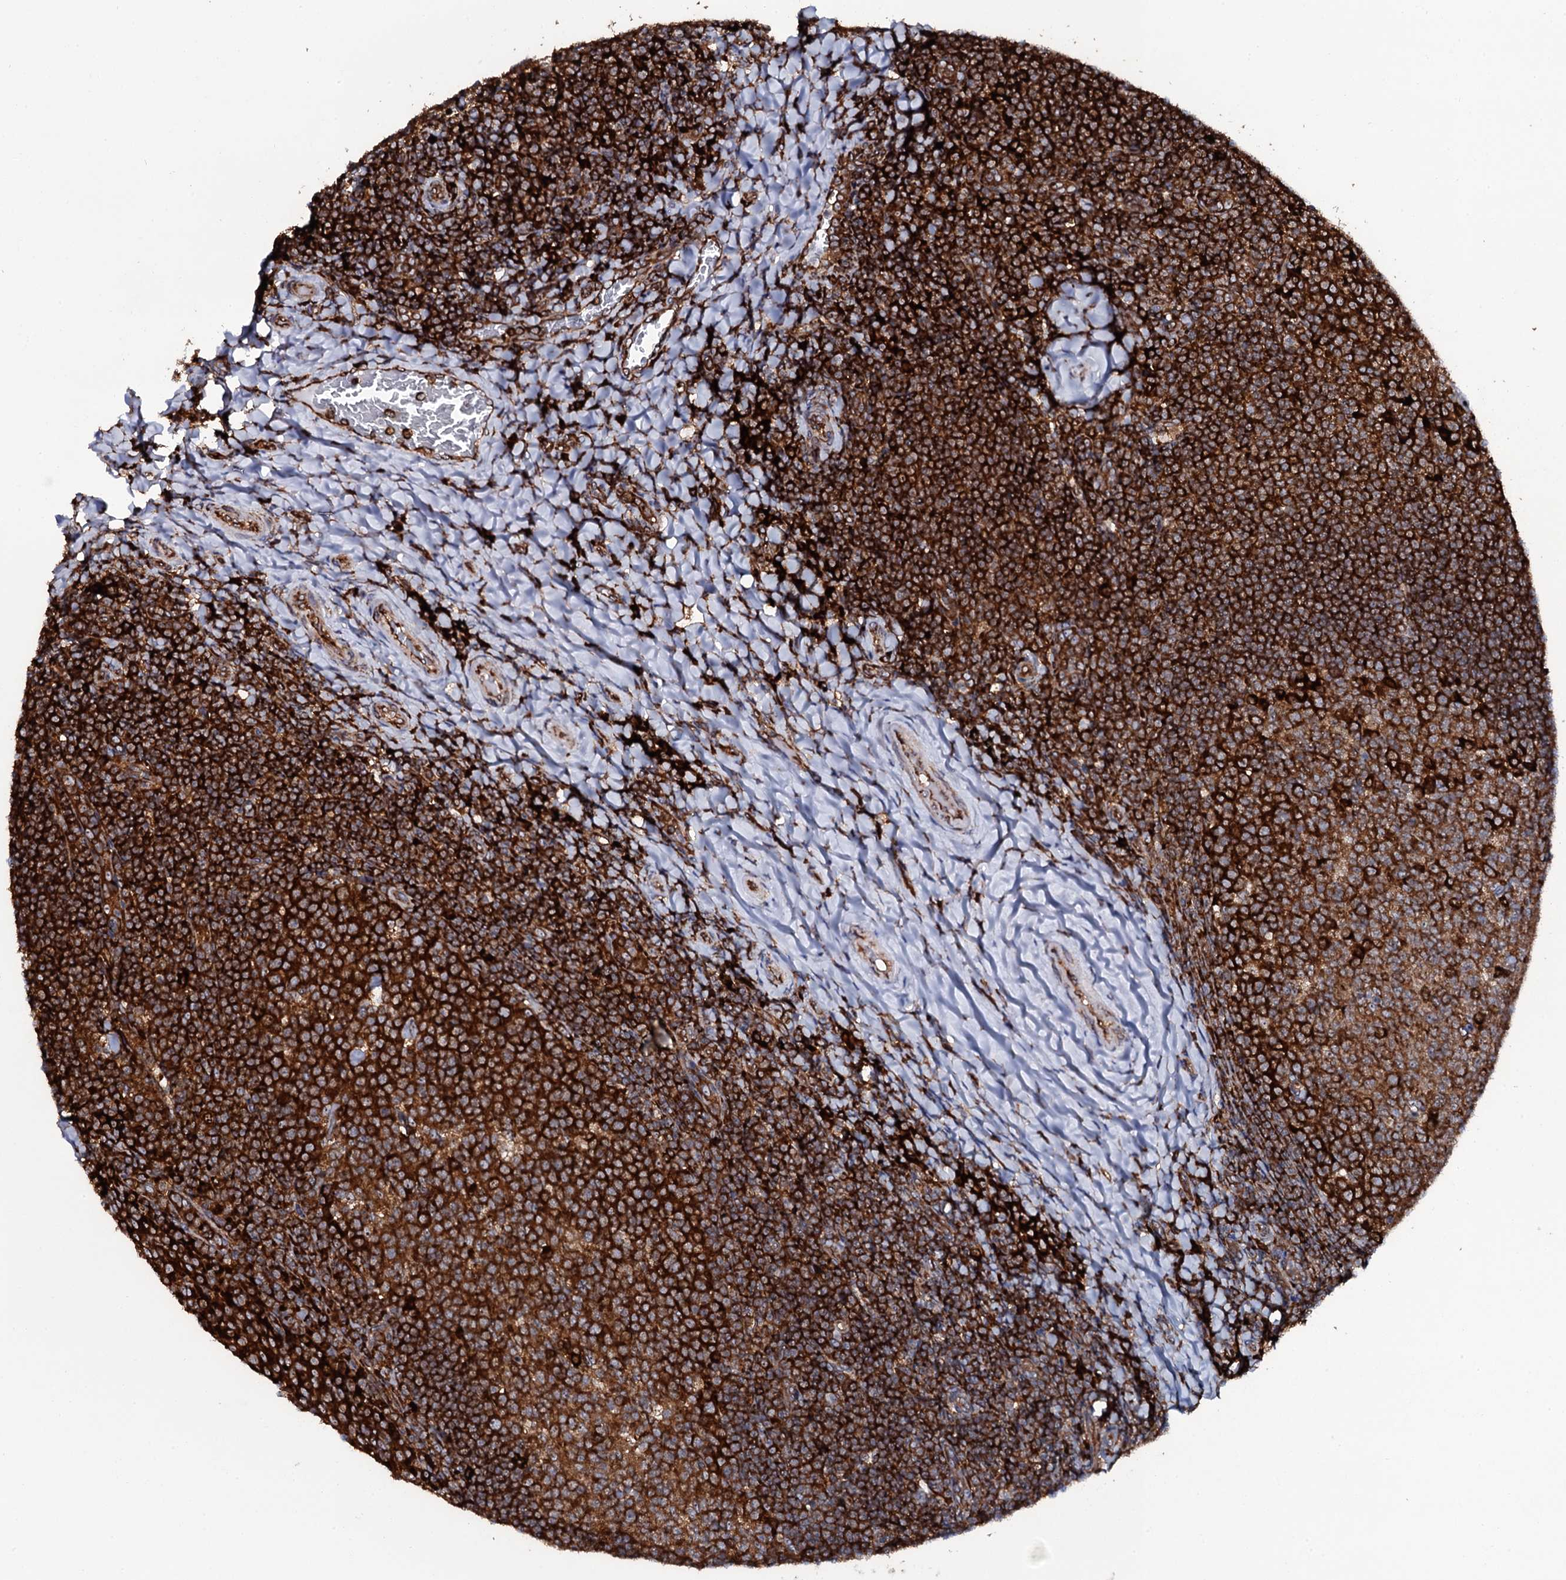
{"staining": {"intensity": "strong", "quantity": ">75%", "location": "cytoplasmic/membranous"}, "tissue": "tonsil", "cell_type": "Germinal center cells", "image_type": "normal", "snomed": [{"axis": "morphology", "description": "Normal tissue, NOS"}, {"axis": "topography", "description": "Tonsil"}], "caption": "Immunohistochemistry of unremarkable tonsil exhibits high levels of strong cytoplasmic/membranous expression in approximately >75% of germinal center cells. Nuclei are stained in blue.", "gene": "SPTY2D1", "patient": {"sex": "female", "age": 10}}